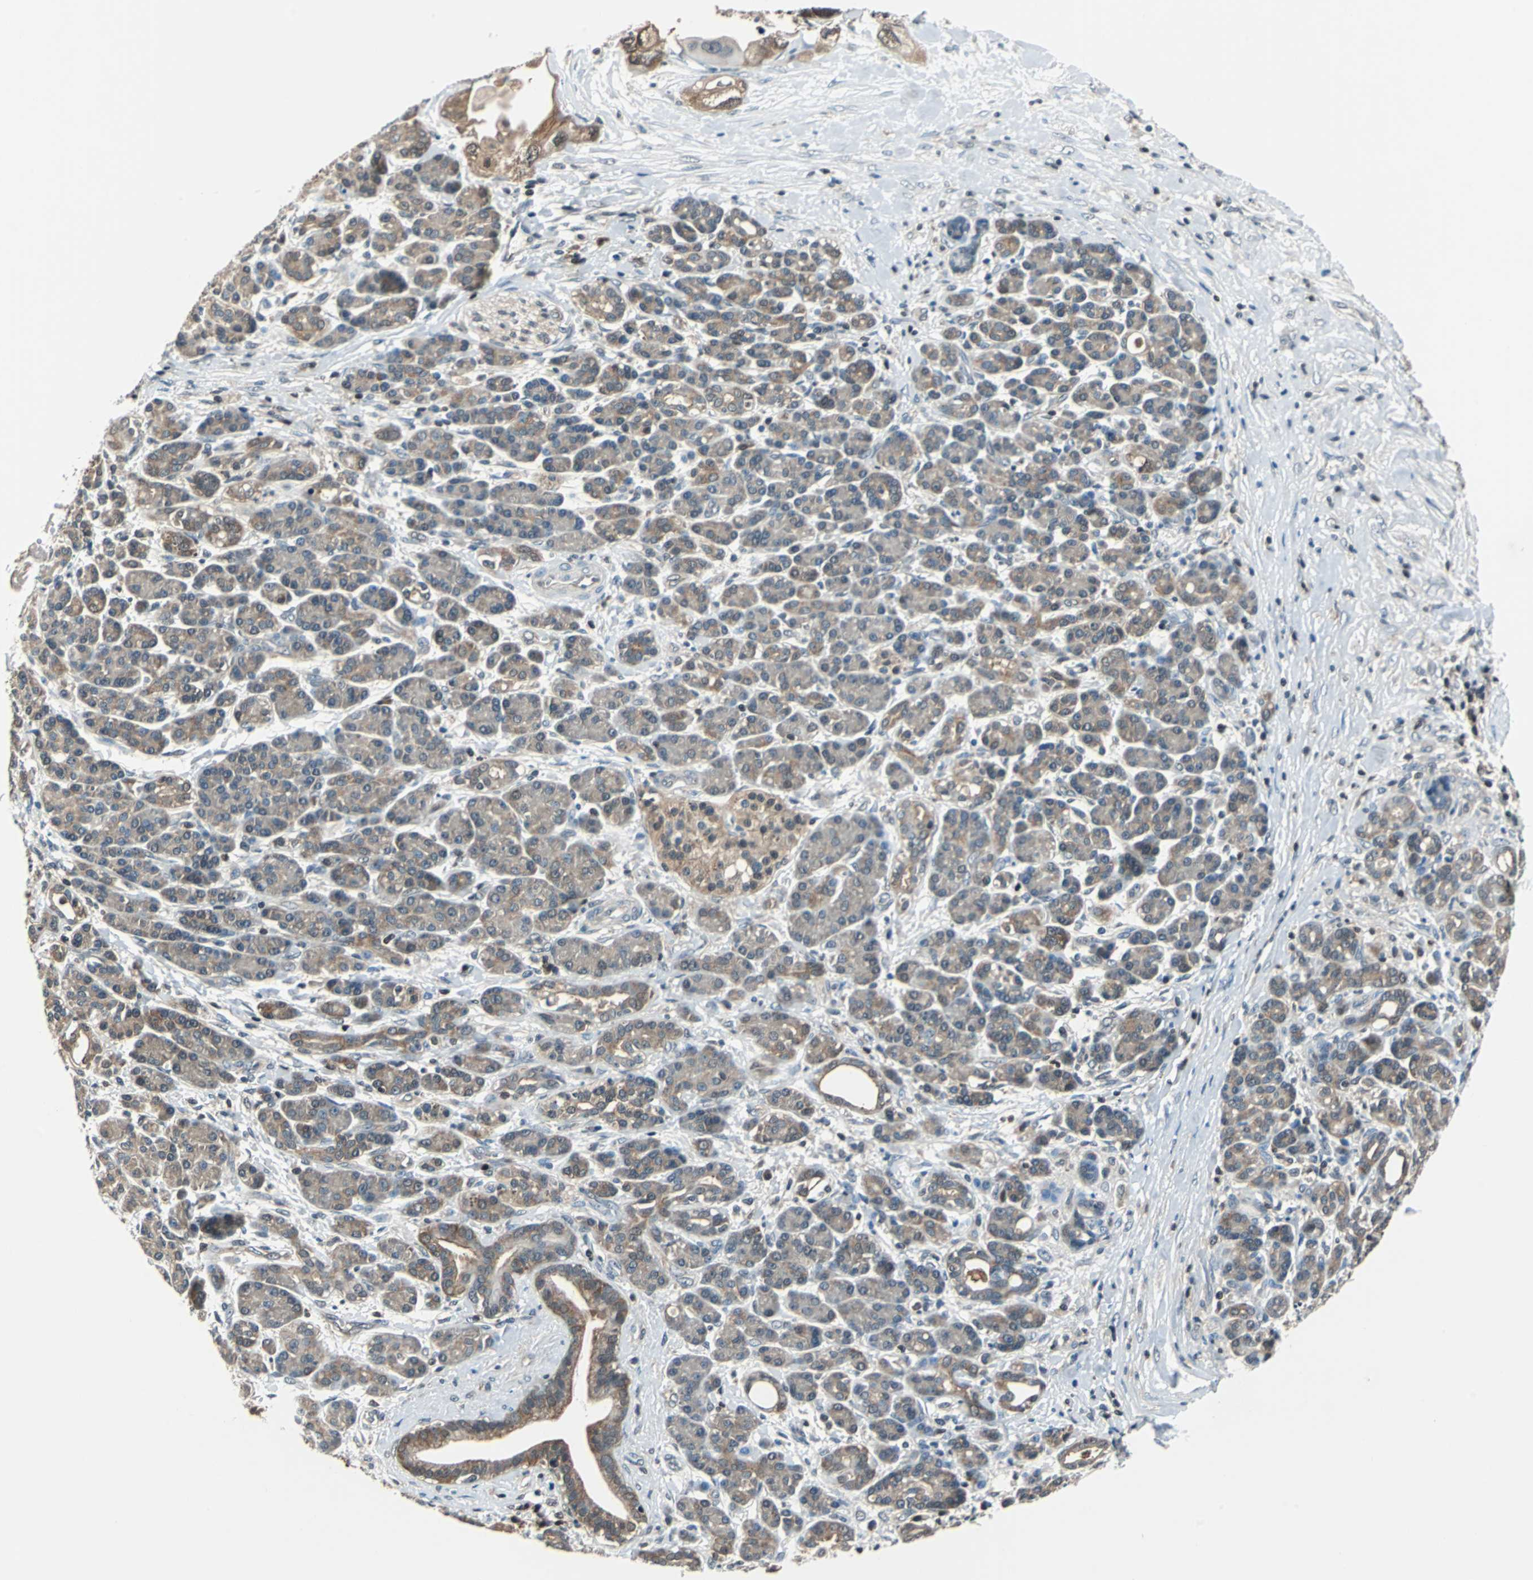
{"staining": {"intensity": "moderate", "quantity": "25%-75%", "location": "cytoplasmic/membranous,nuclear"}, "tissue": "pancreatic cancer", "cell_type": "Tumor cells", "image_type": "cancer", "snomed": [{"axis": "morphology", "description": "Adenocarcinoma, NOS"}, {"axis": "topography", "description": "Pancreas"}], "caption": "About 25%-75% of tumor cells in adenocarcinoma (pancreatic) display moderate cytoplasmic/membranous and nuclear protein positivity as visualized by brown immunohistochemical staining.", "gene": "PSME1", "patient": {"sex": "female", "age": 77}}